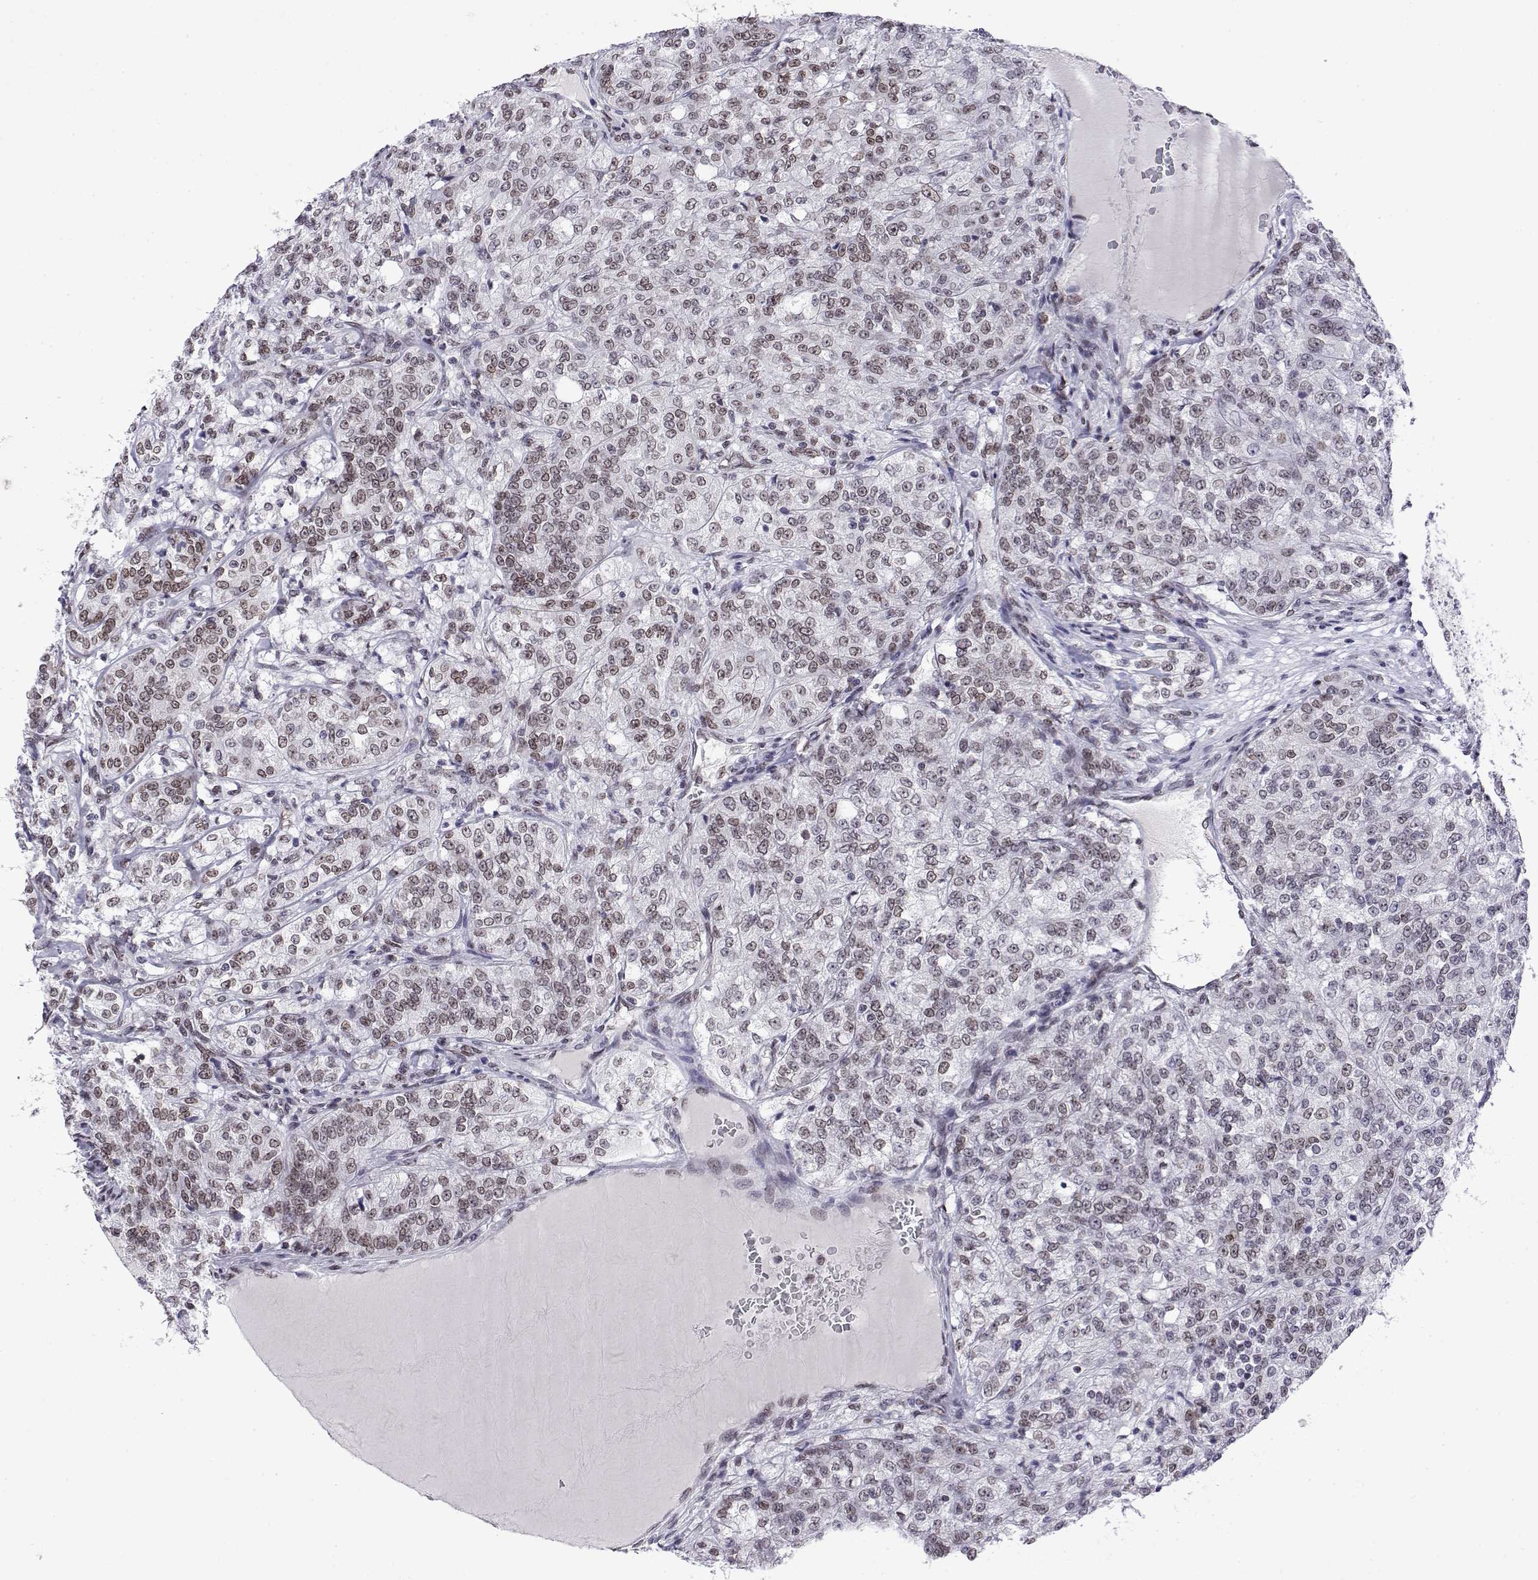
{"staining": {"intensity": "moderate", "quantity": ">75%", "location": "nuclear"}, "tissue": "renal cancer", "cell_type": "Tumor cells", "image_type": "cancer", "snomed": [{"axis": "morphology", "description": "Adenocarcinoma, NOS"}, {"axis": "topography", "description": "Kidney"}], "caption": "Protein expression analysis of human renal cancer reveals moderate nuclear positivity in about >75% of tumor cells.", "gene": "POLDIP3", "patient": {"sex": "female", "age": 63}}